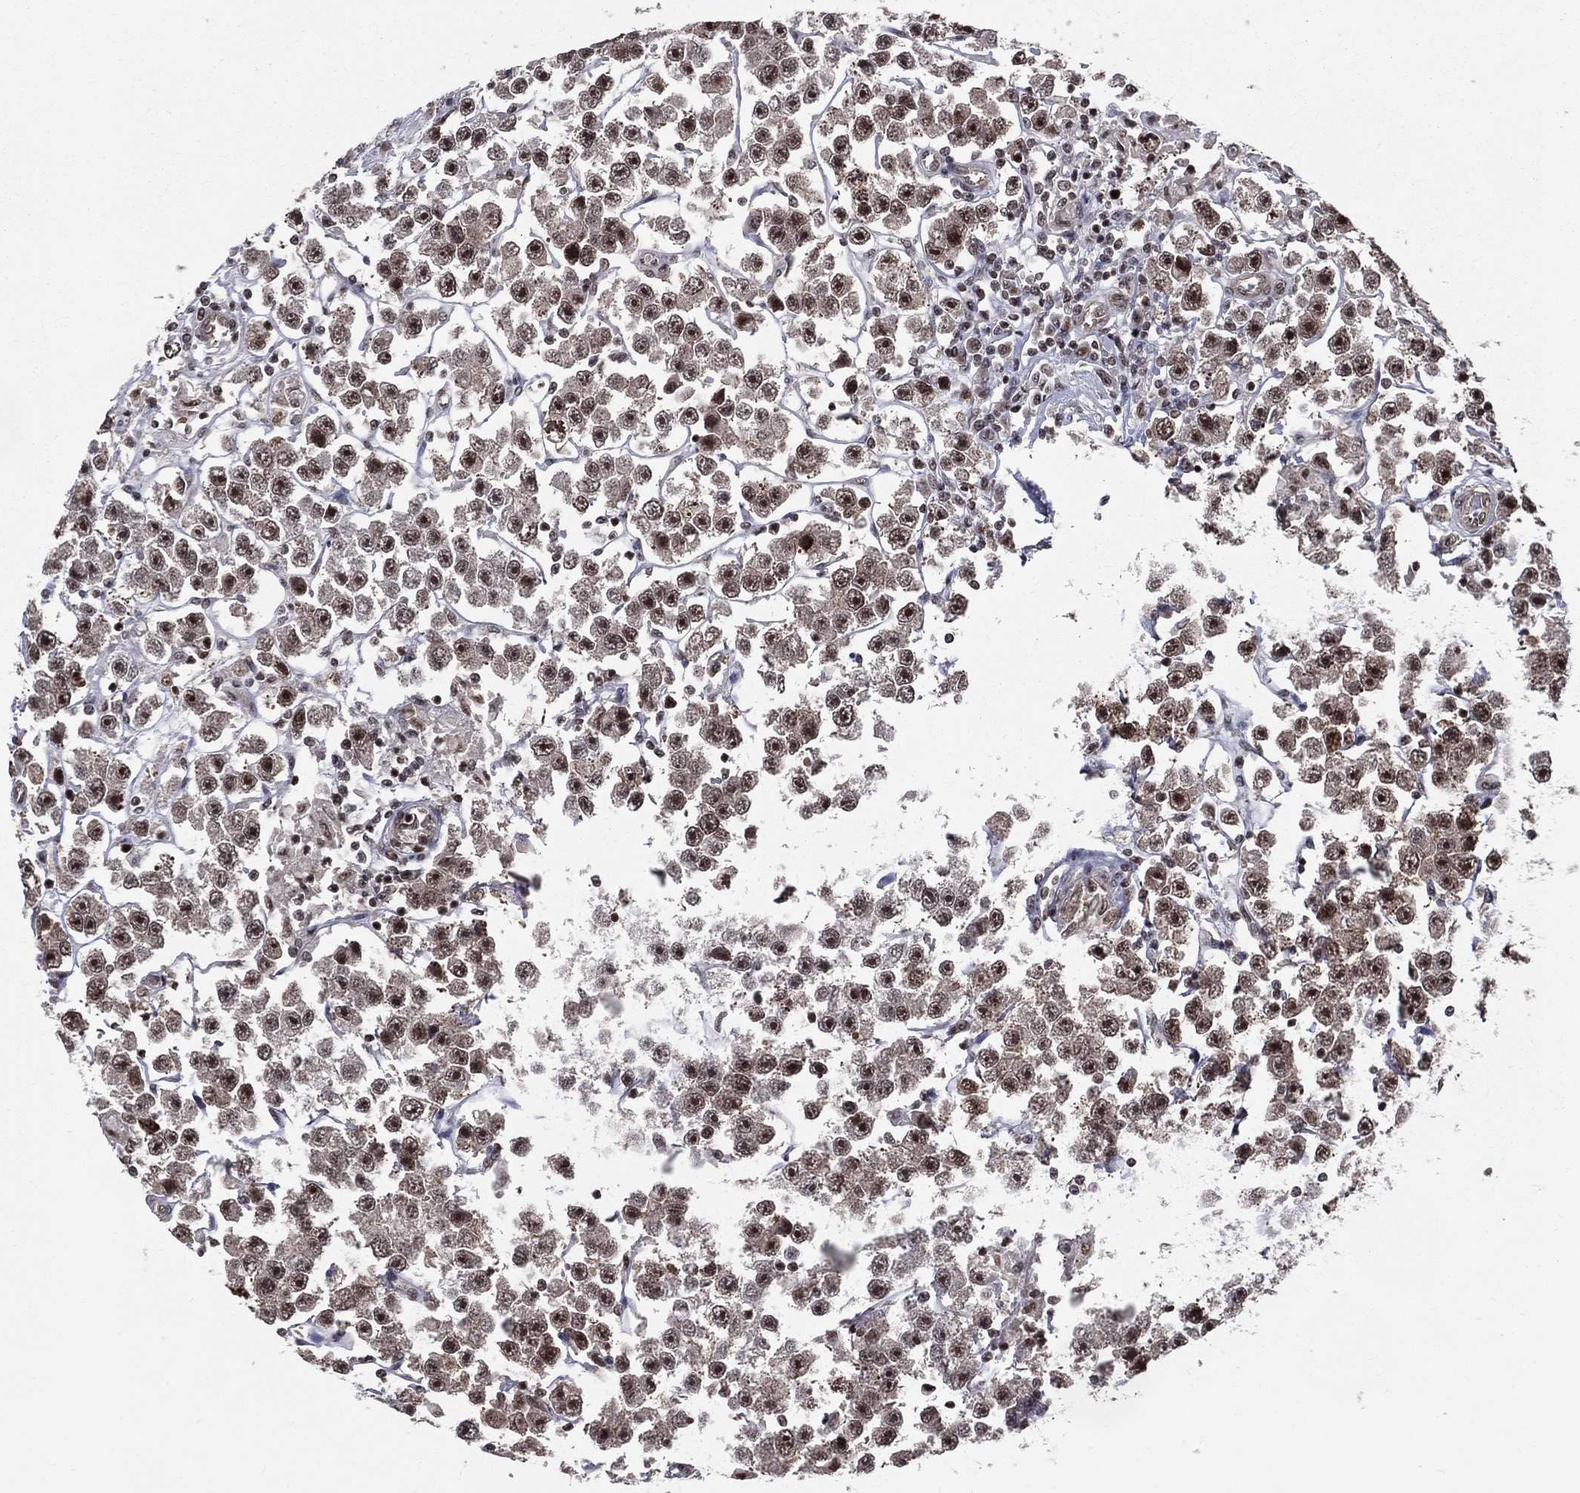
{"staining": {"intensity": "strong", "quantity": "25%-75%", "location": "nuclear"}, "tissue": "testis cancer", "cell_type": "Tumor cells", "image_type": "cancer", "snomed": [{"axis": "morphology", "description": "Seminoma, NOS"}, {"axis": "topography", "description": "Testis"}], "caption": "Testis seminoma stained with a brown dye demonstrates strong nuclear positive positivity in about 25%-75% of tumor cells.", "gene": "SMC3", "patient": {"sex": "male", "age": 45}}